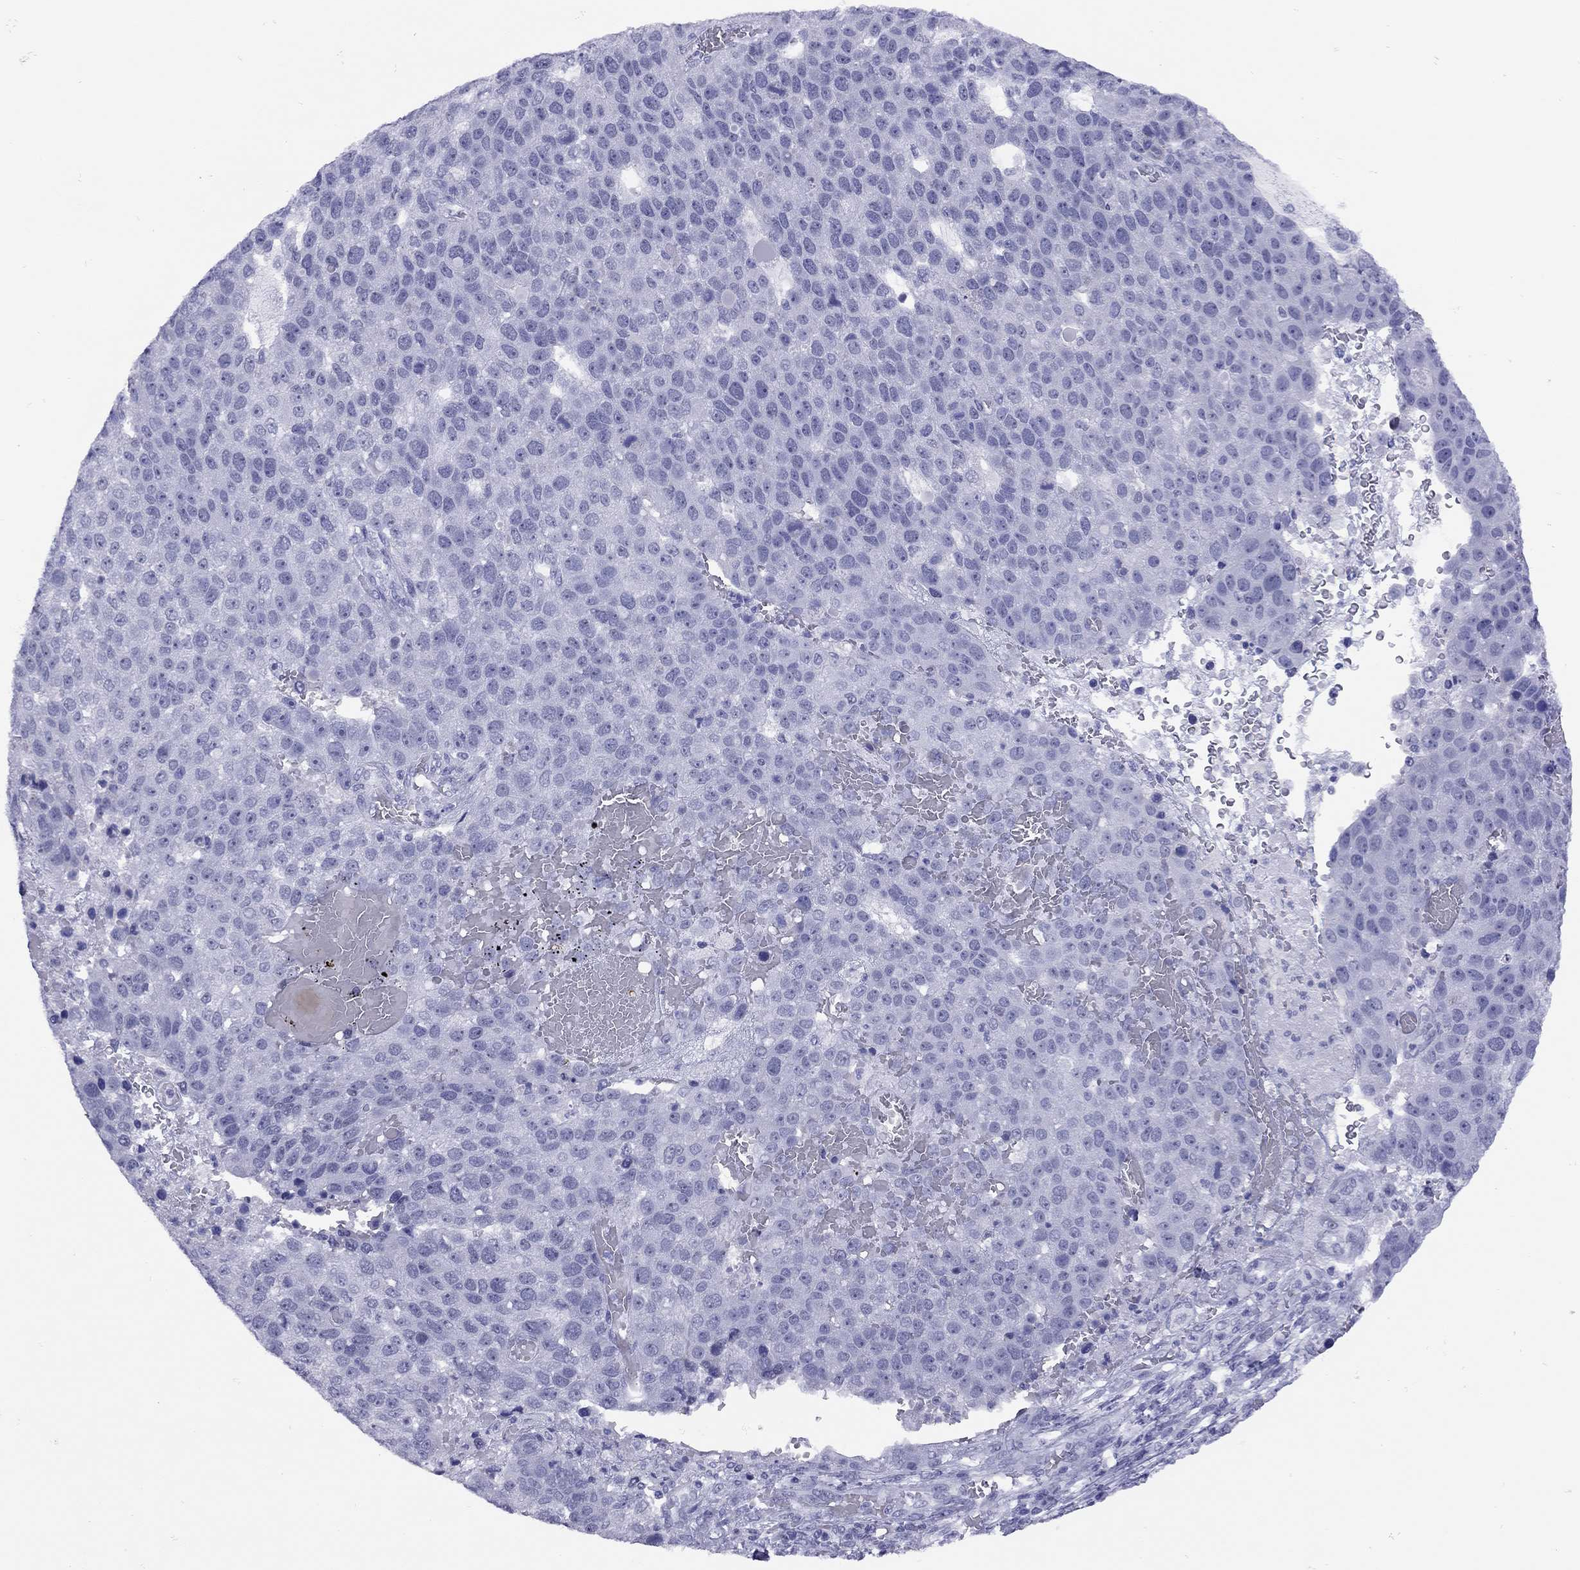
{"staining": {"intensity": "negative", "quantity": "none", "location": "none"}, "tissue": "pancreatic cancer", "cell_type": "Tumor cells", "image_type": "cancer", "snomed": [{"axis": "morphology", "description": "Adenocarcinoma, NOS"}, {"axis": "topography", "description": "Pancreas"}], "caption": "Immunohistochemical staining of human adenocarcinoma (pancreatic) reveals no significant expression in tumor cells.", "gene": "LYAR", "patient": {"sex": "female", "age": 61}}